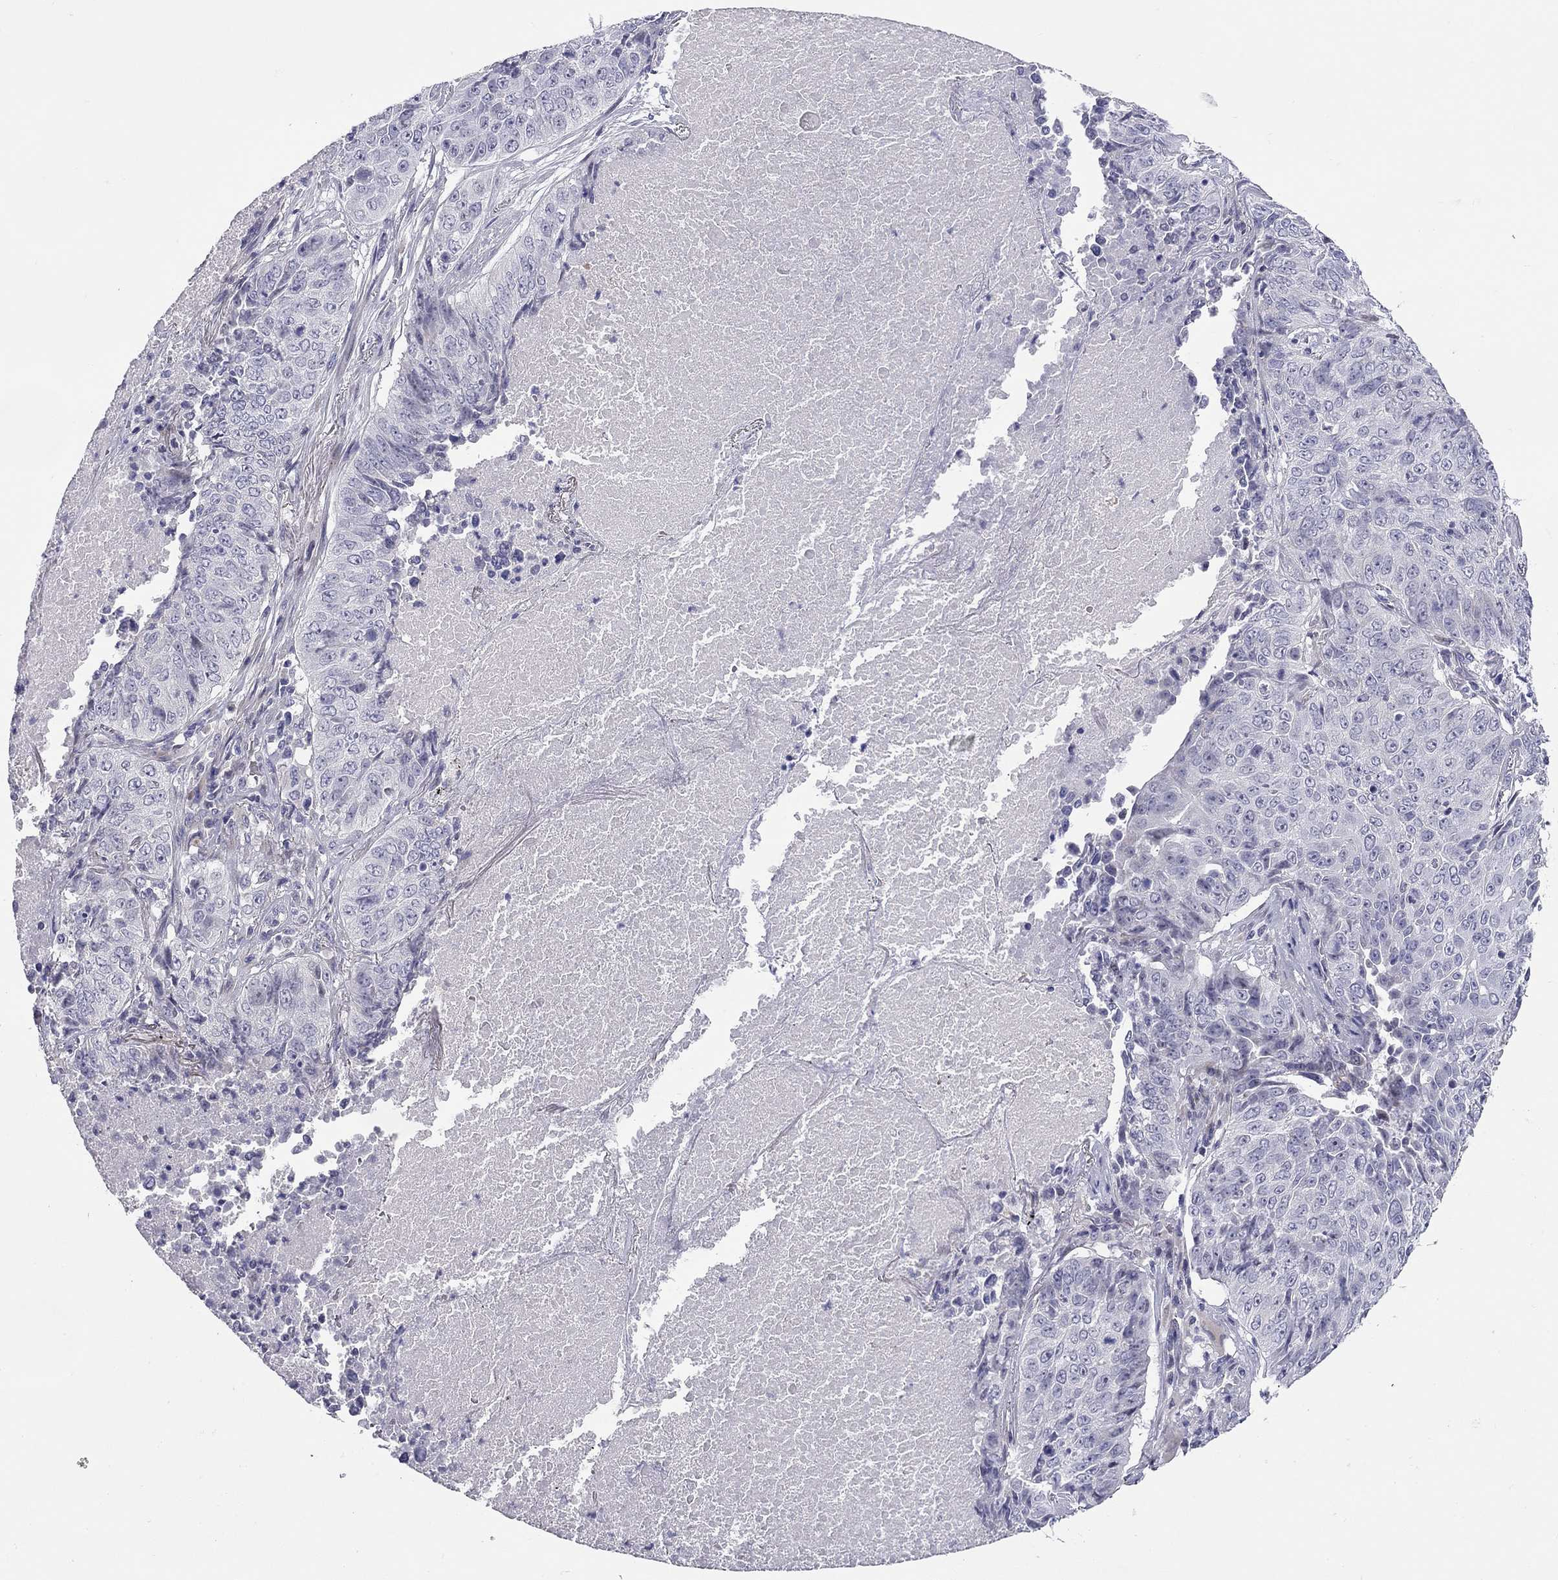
{"staining": {"intensity": "negative", "quantity": "none", "location": "none"}, "tissue": "lung cancer", "cell_type": "Tumor cells", "image_type": "cancer", "snomed": [{"axis": "morphology", "description": "Normal tissue, NOS"}, {"axis": "morphology", "description": "Squamous cell carcinoma, NOS"}, {"axis": "topography", "description": "Bronchus"}, {"axis": "topography", "description": "Lung"}], "caption": "This image is of squamous cell carcinoma (lung) stained with immunohistochemistry (IHC) to label a protein in brown with the nuclei are counter-stained blue. There is no expression in tumor cells.", "gene": "C8orf88", "patient": {"sex": "male", "age": 64}}